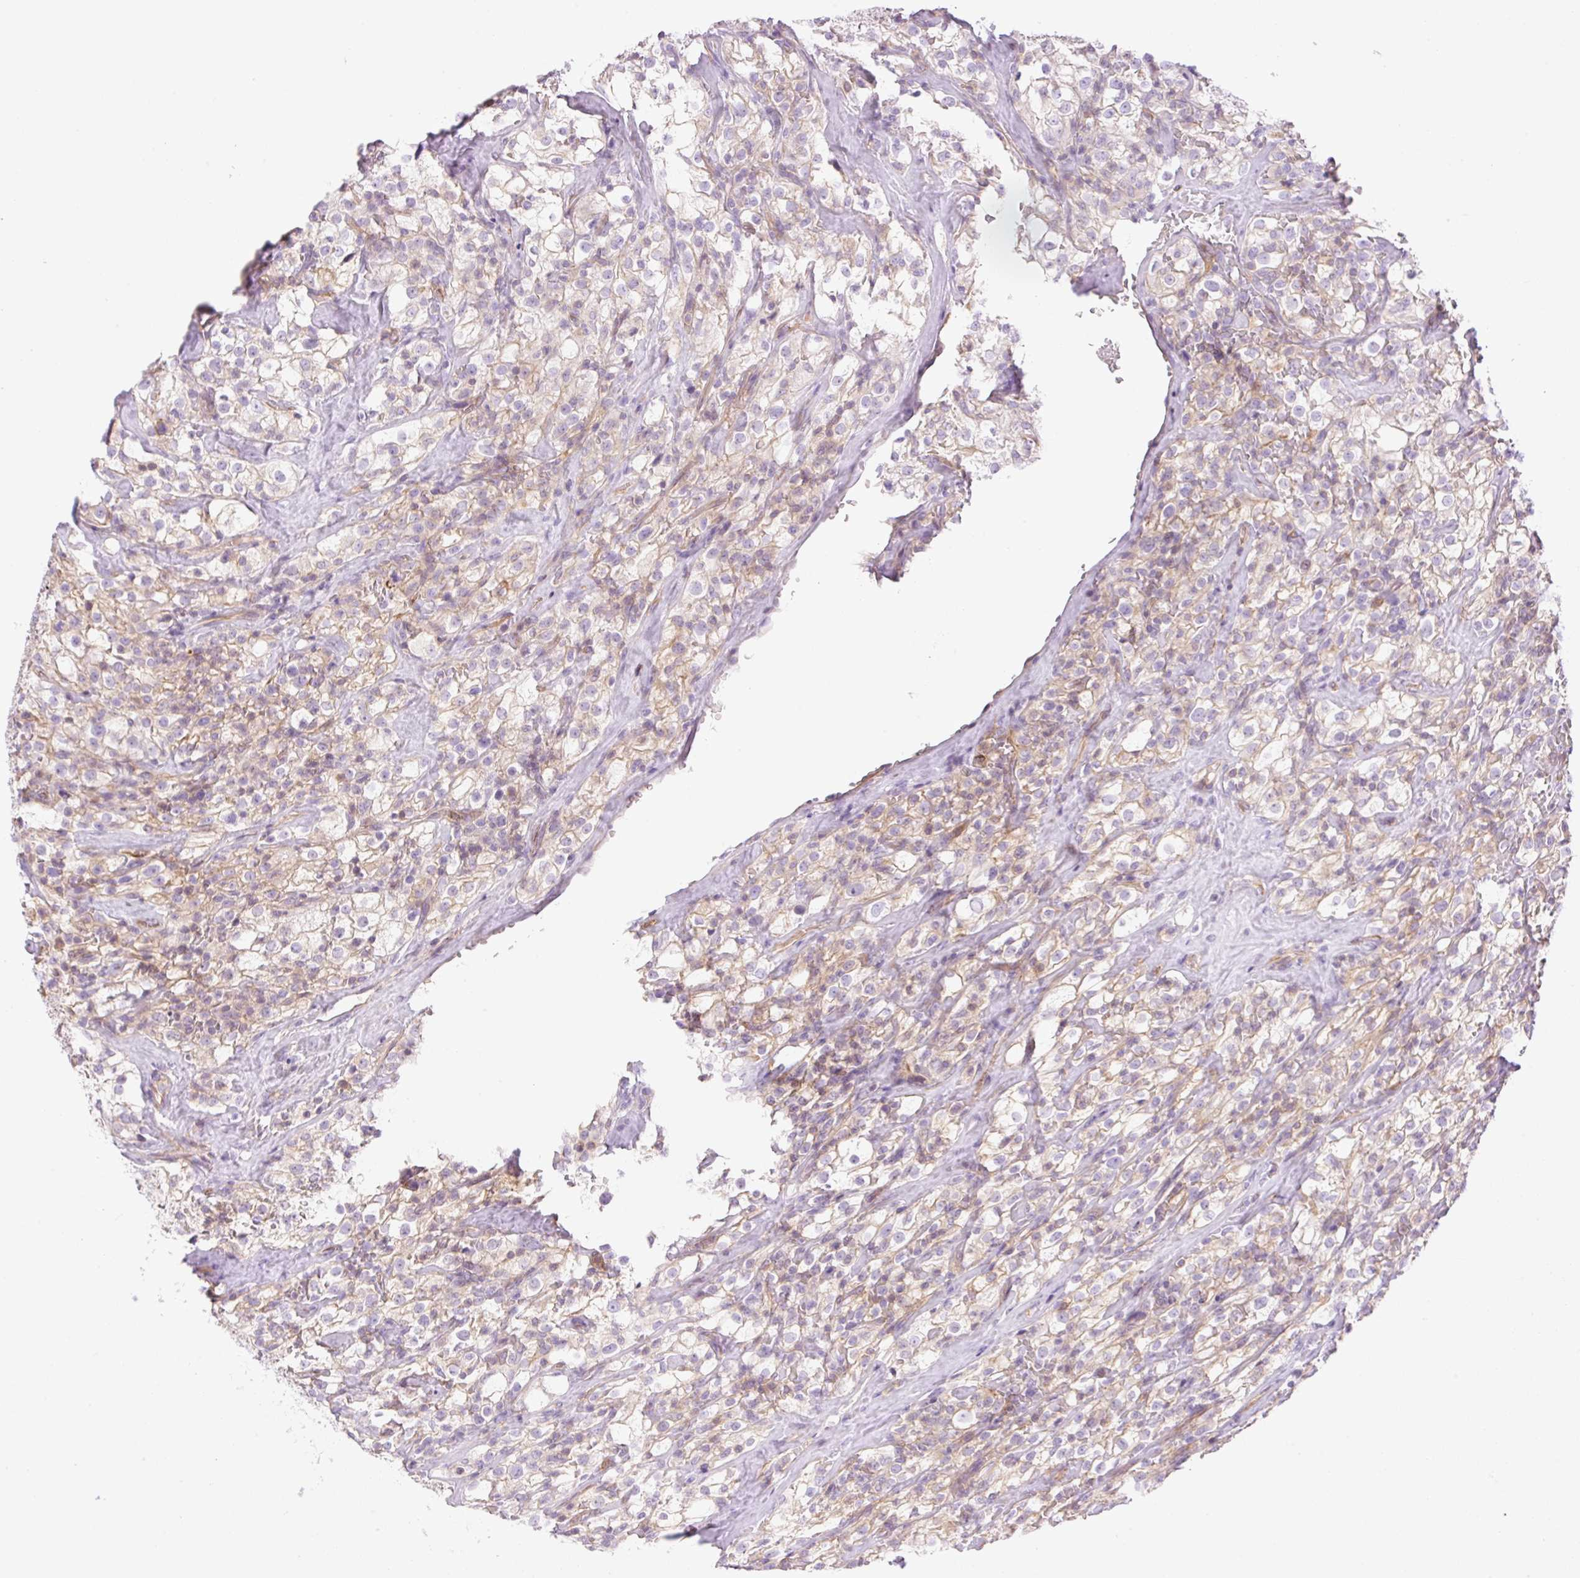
{"staining": {"intensity": "weak", "quantity": "25%-75%", "location": "cytoplasmic/membranous"}, "tissue": "renal cancer", "cell_type": "Tumor cells", "image_type": "cancer", "snomed": [{"axis": "morphology", "description": "Adenocarcinoma, NOS"}, {"axis": "topography", "description": "Kidney"}], "caption": "DAB (3,3'-diaminobenzidine) immunohistochemical staining of human adenocarcinoma (renal) exhibits weak cytoplasmic/membranous protein positivity in about 25%-75% of tumor cells. The staining was performed using DAB to visualize the protein expression in brown, while the nuclei were stained in blue with hematoxylin (Magnification: 20x).", "gene": "EHD3", "patient": {"sex": "female", "age": 74}}